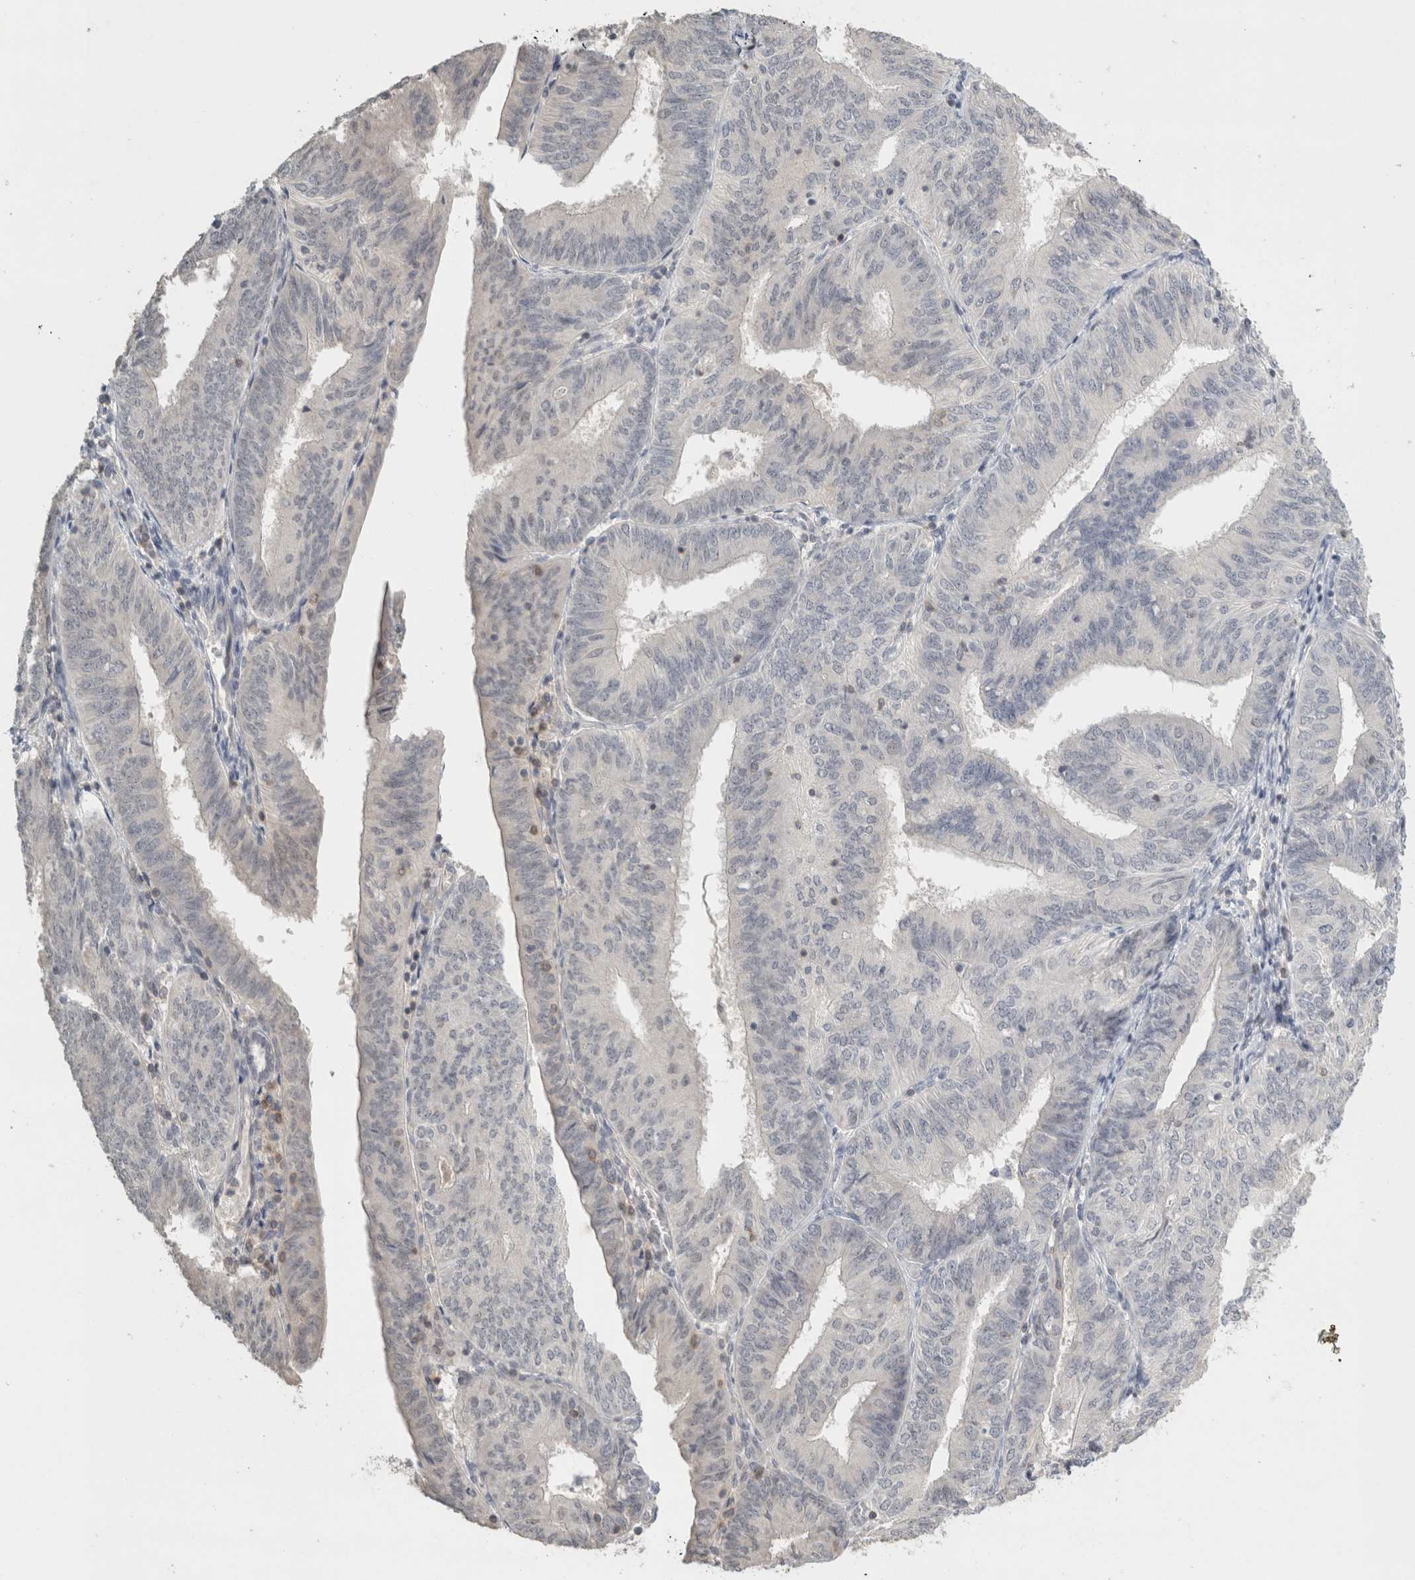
{"staining": {"intensity": "negative", "quantity": "none", "location": "none"}, "tissue": "endometrial cancer", "cell_type": "Tumor cells", "image_type": "cancer", "snomed": [{"axis": "morphology", "description": "Adenocarcinoma, NOS"}, {"axis": "topography", "description": "Endometrium"}], "caption": "Adenocarcinoma (endometrial) was stained to show a protein in brown. There is no significant positivity in tumor cells.", "gene": "TRAT1", "patient": {"sex": "female", "age": 58}}